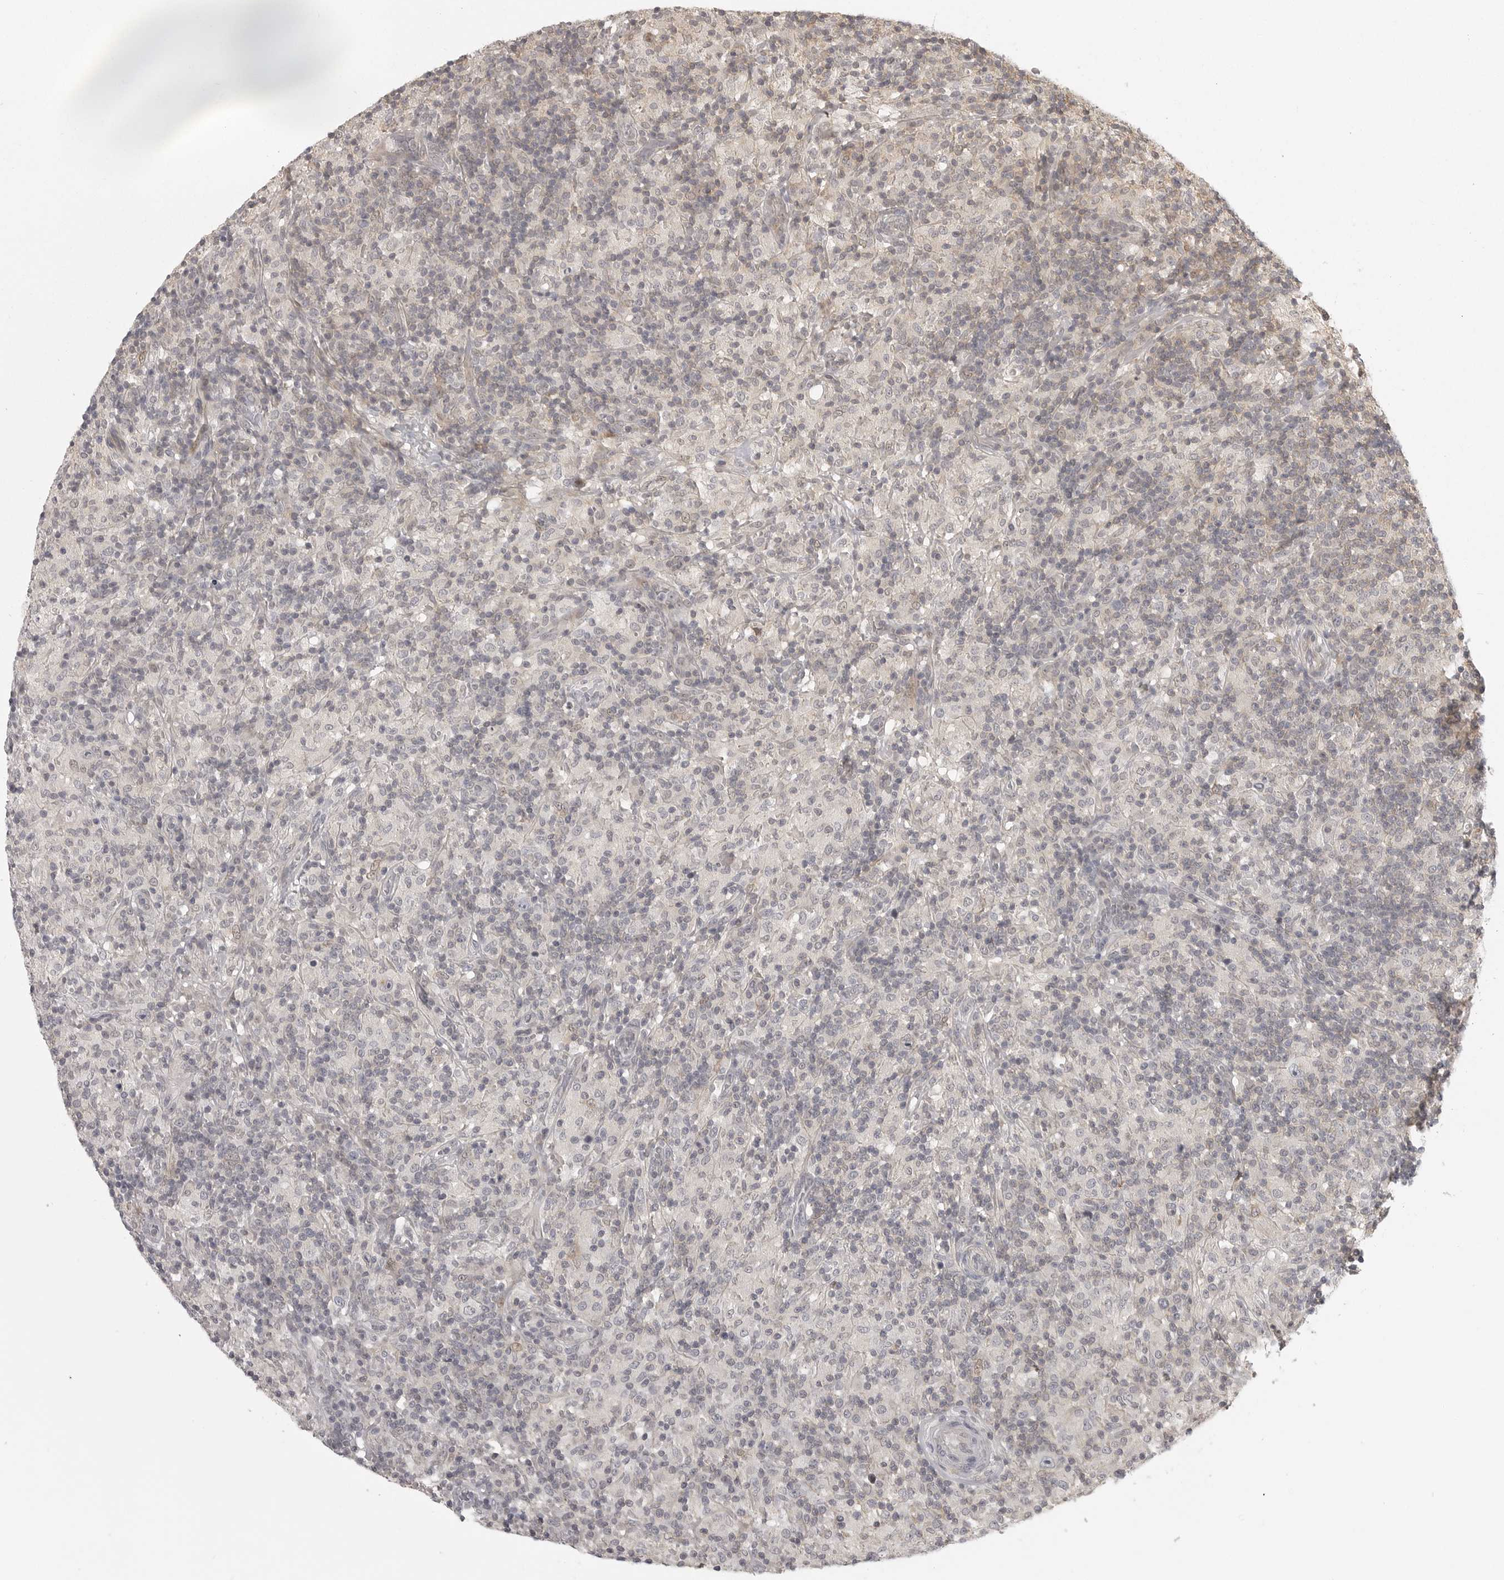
{"staining": {"intensity": "negative", "quantity": "none", "location": "none"}, "tissue": "lymphoma", "cell_type": "Tumor cells", "image_type": "cancer", "snomed": [{"axis": "morphology", "description": "Hodgkin's disease, NOS"}, {"axis": "topography", "description": "Lymph node"}], "caption": "An image of human Hodgkin's disease is negative for staining in tumor cells.", "gene": "UROD", "patient": {"sex": "male", "age": 70}}